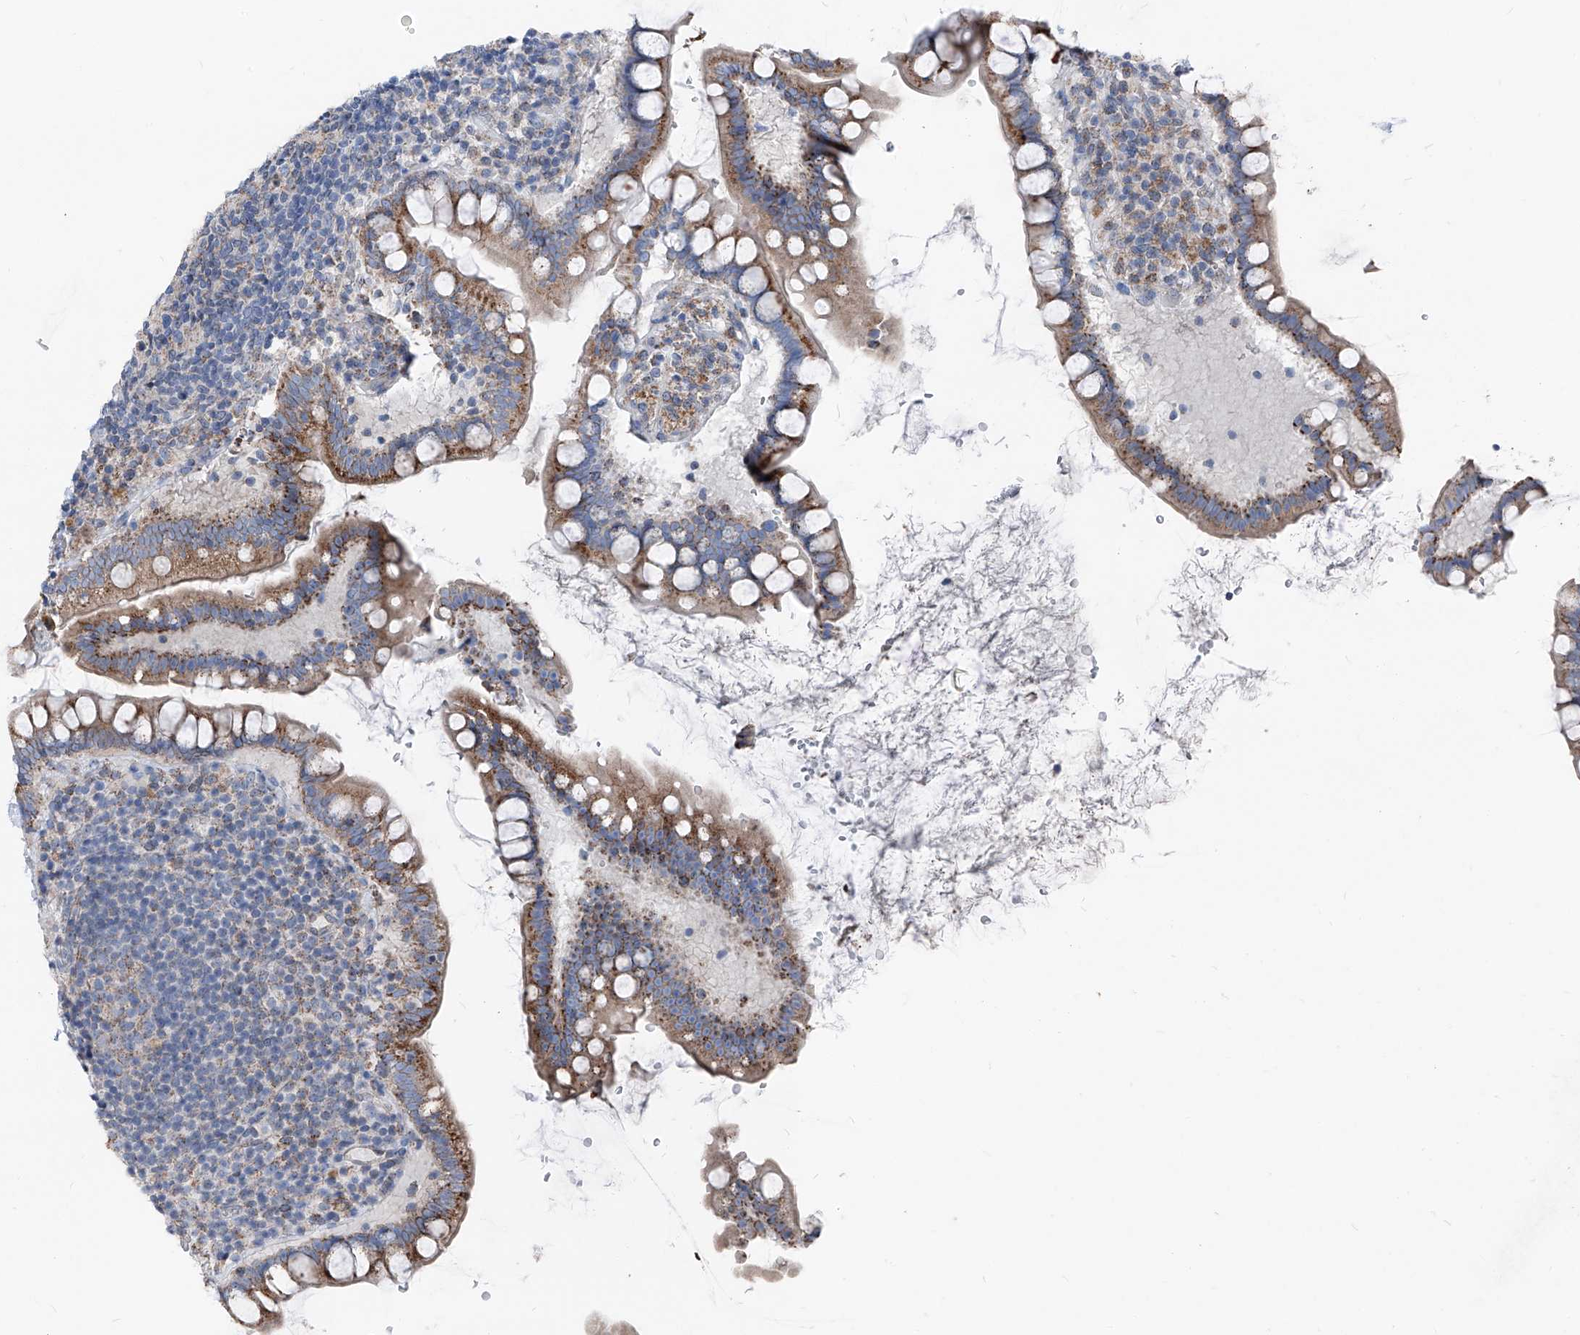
{"staining": {"intensity": "moderate", "quantity": ">75%", "location": "cytoplasmic/membranous"}, "tissue": "small intestine", "cell_type": "Glandular cells", "image_type": "normal", "snomed": [{"axis": "morphology", "description": "Normal tissue, NOS"}, {"axis": "topography", "description": "Small intestine"}], "caption": "Glandular cells exhibit medium levels of moderate cytoplasmic/membranous positivity in approximately >75% of cells in normal small intestine.", "gene": "AGPS", "patient": {"sex": "female", "age": 84}}